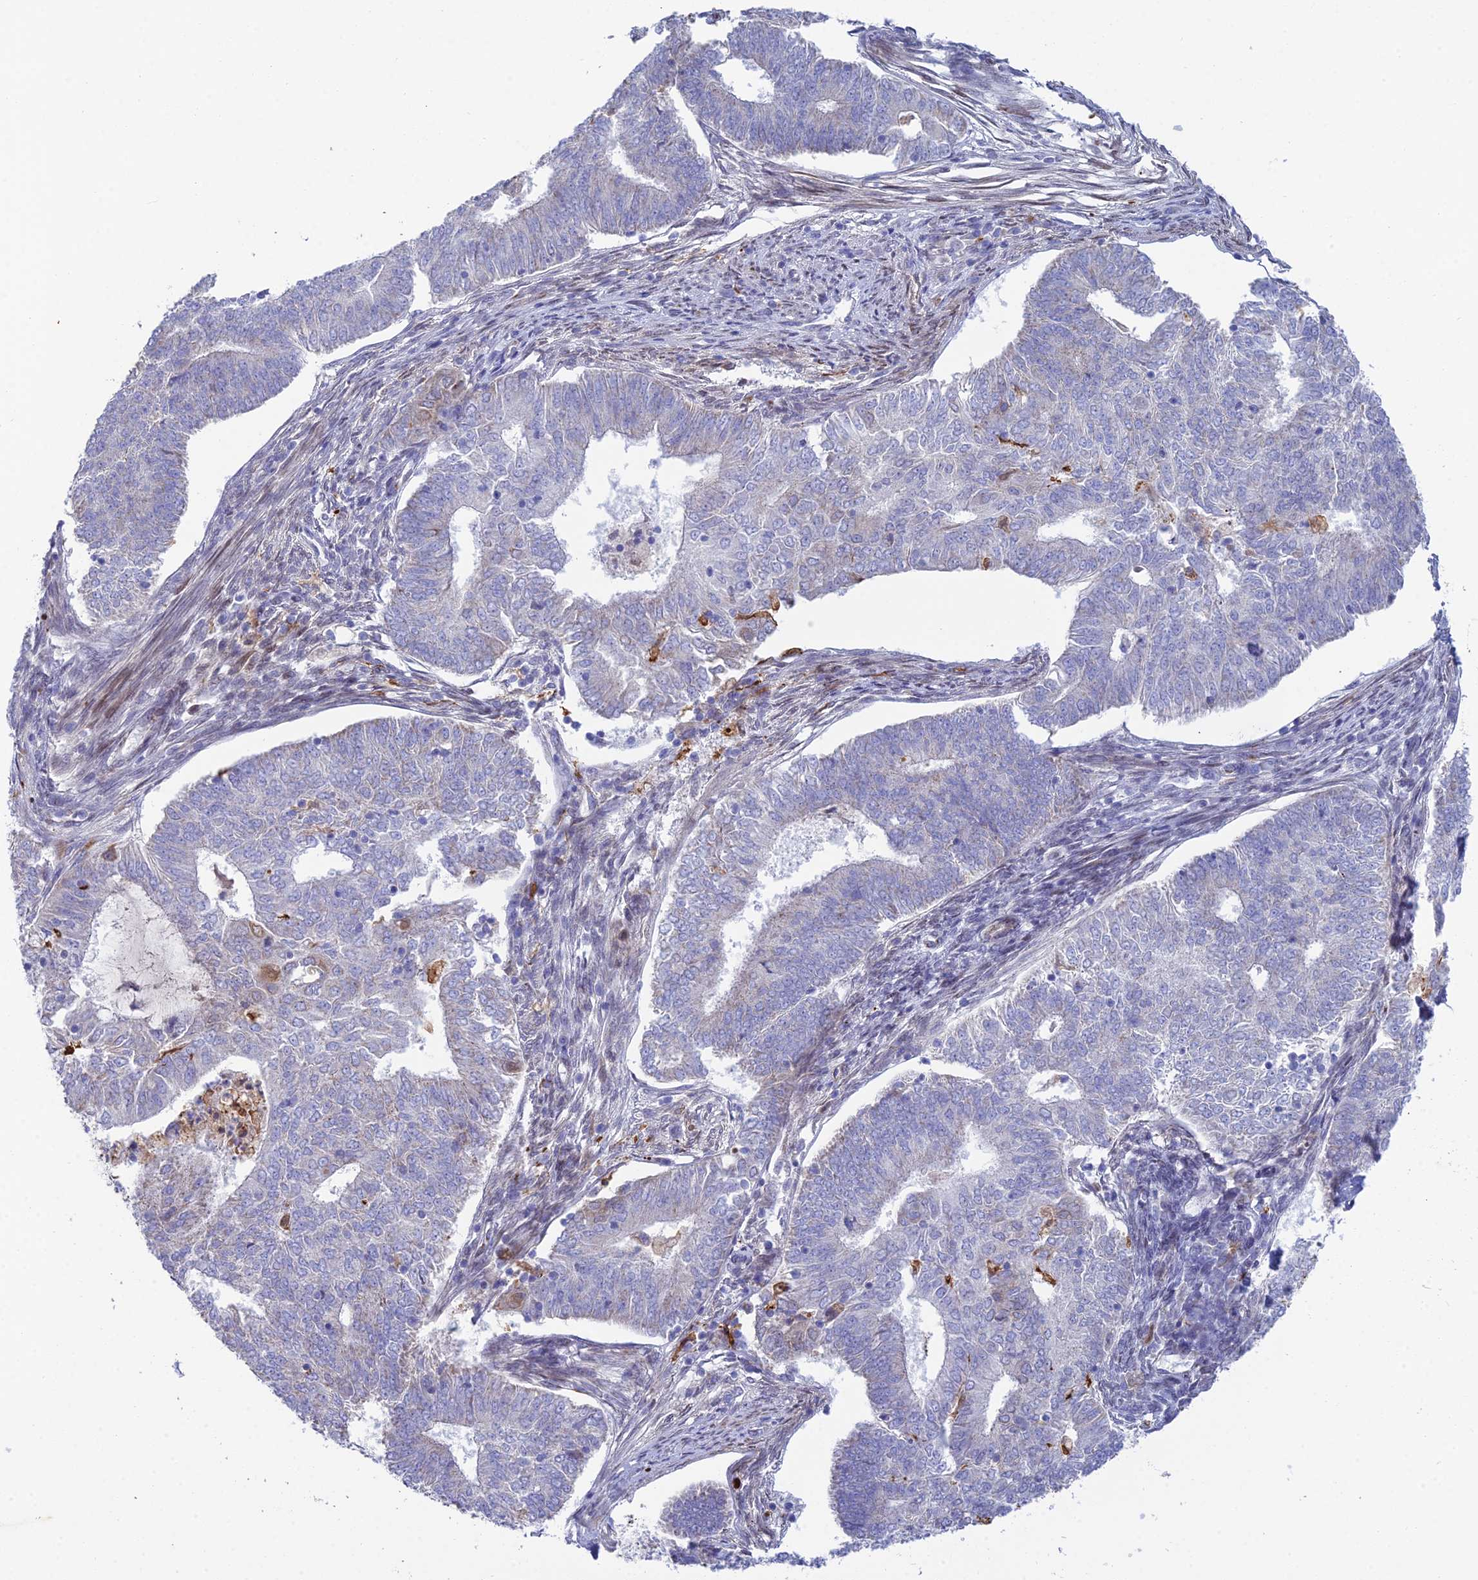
{"staining": {"intensity": "negative", "quantity": "none", "location": "none"}, "tissue": "endometrial cancer", "cell_type": "Tumor cells", "image_type": "cancer", "snomed": [{"axis": "morphology", "description": "Adenocarcinoma, NOS"}, {"axis": "topography", "description": "Endometrium"}], "caption": "A micrograph of human adenocarcinoma (endometrial) is negative for staining in tumor cells.", "gene": "CSPG4", "patient": {"sex": "female", "age": 62}}